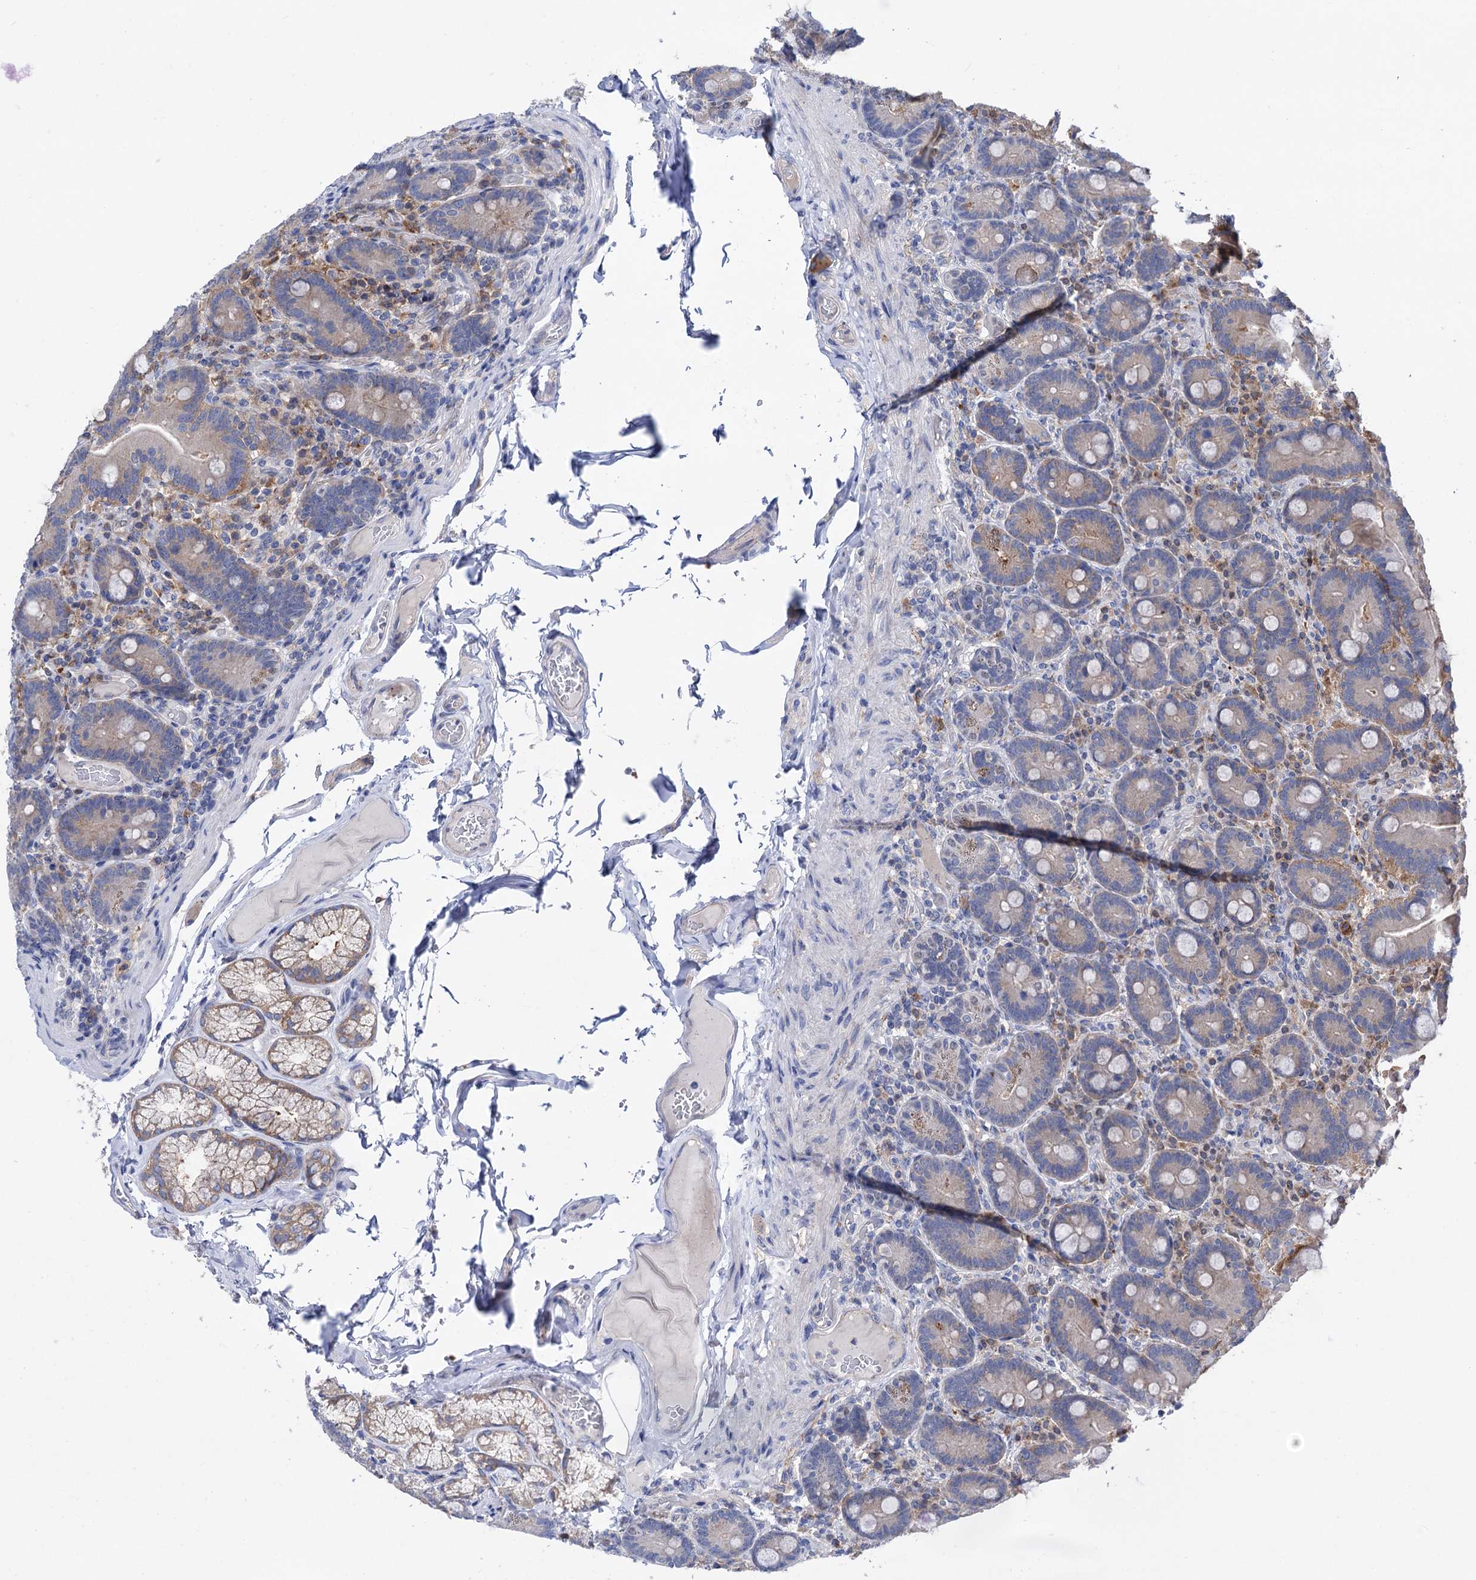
{"staining": {"intensity": "weak", "quantity": "<25%", "location": "cytoplasmic/membranous"}, "tissue": "duodenum", "cell_type": "Glandular cells", "image_type": "normal", "snomed": [{"axis": "morphology", "description": "Normal tissue, NOS"}, {"axis": "topography", "description": "Duodenum"}], "caption": "An IHC image of normal duodenum is shown. There is no staining in glandular cells of duodenum.", "gene": "ZNRD2", "patient": {"sex": "female", "age": 62}}